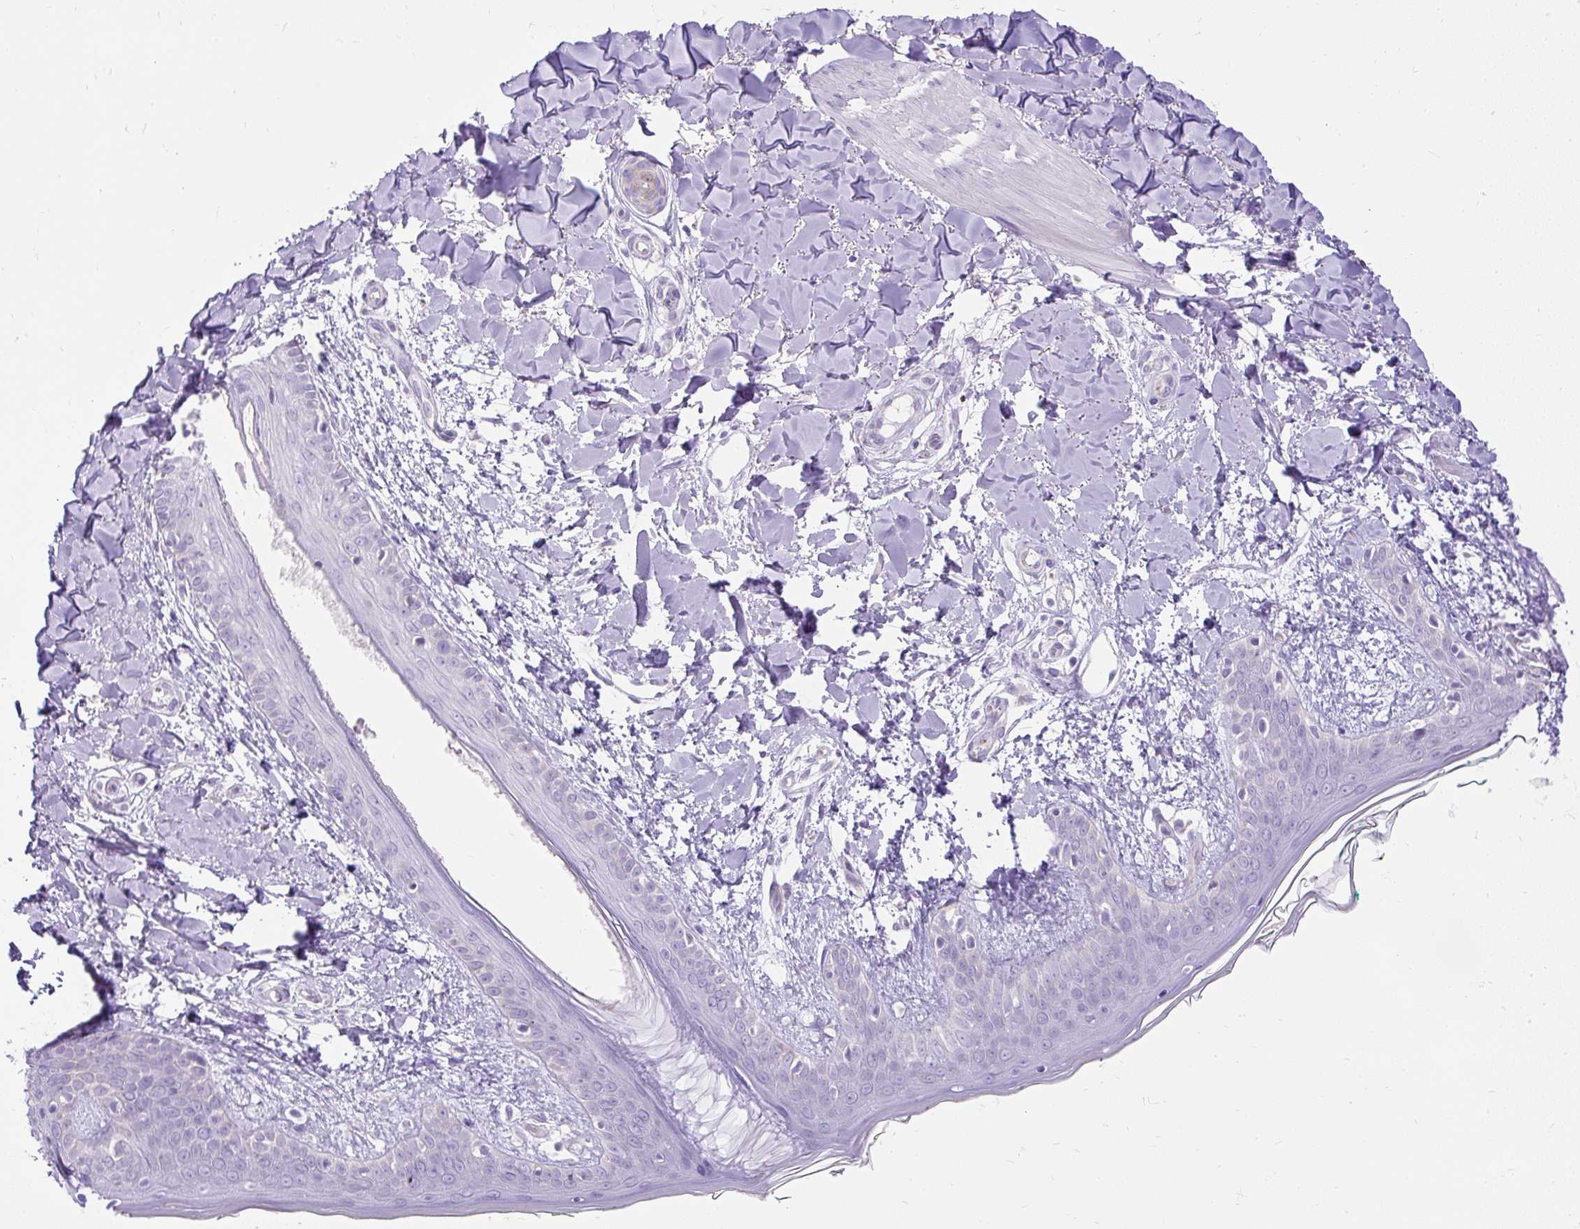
{"staining": {"intensity": "negative", "quantity": "none", "location": "none"}, "tissue": "skin", "cell_type": "Fibroblasts", "image_type": "normal", "snomed": [{"axis": "morphology", "description": "Normal tissue, NOS"}, {"axis": "topography", "description": "Skin"}], "caption": "Immunohistochemistry (IHC) of normal human skin demonstrates no positivity in fibroblasts.", "gene": "SYBU", "patient": {"sex": "female", "age": 34}}